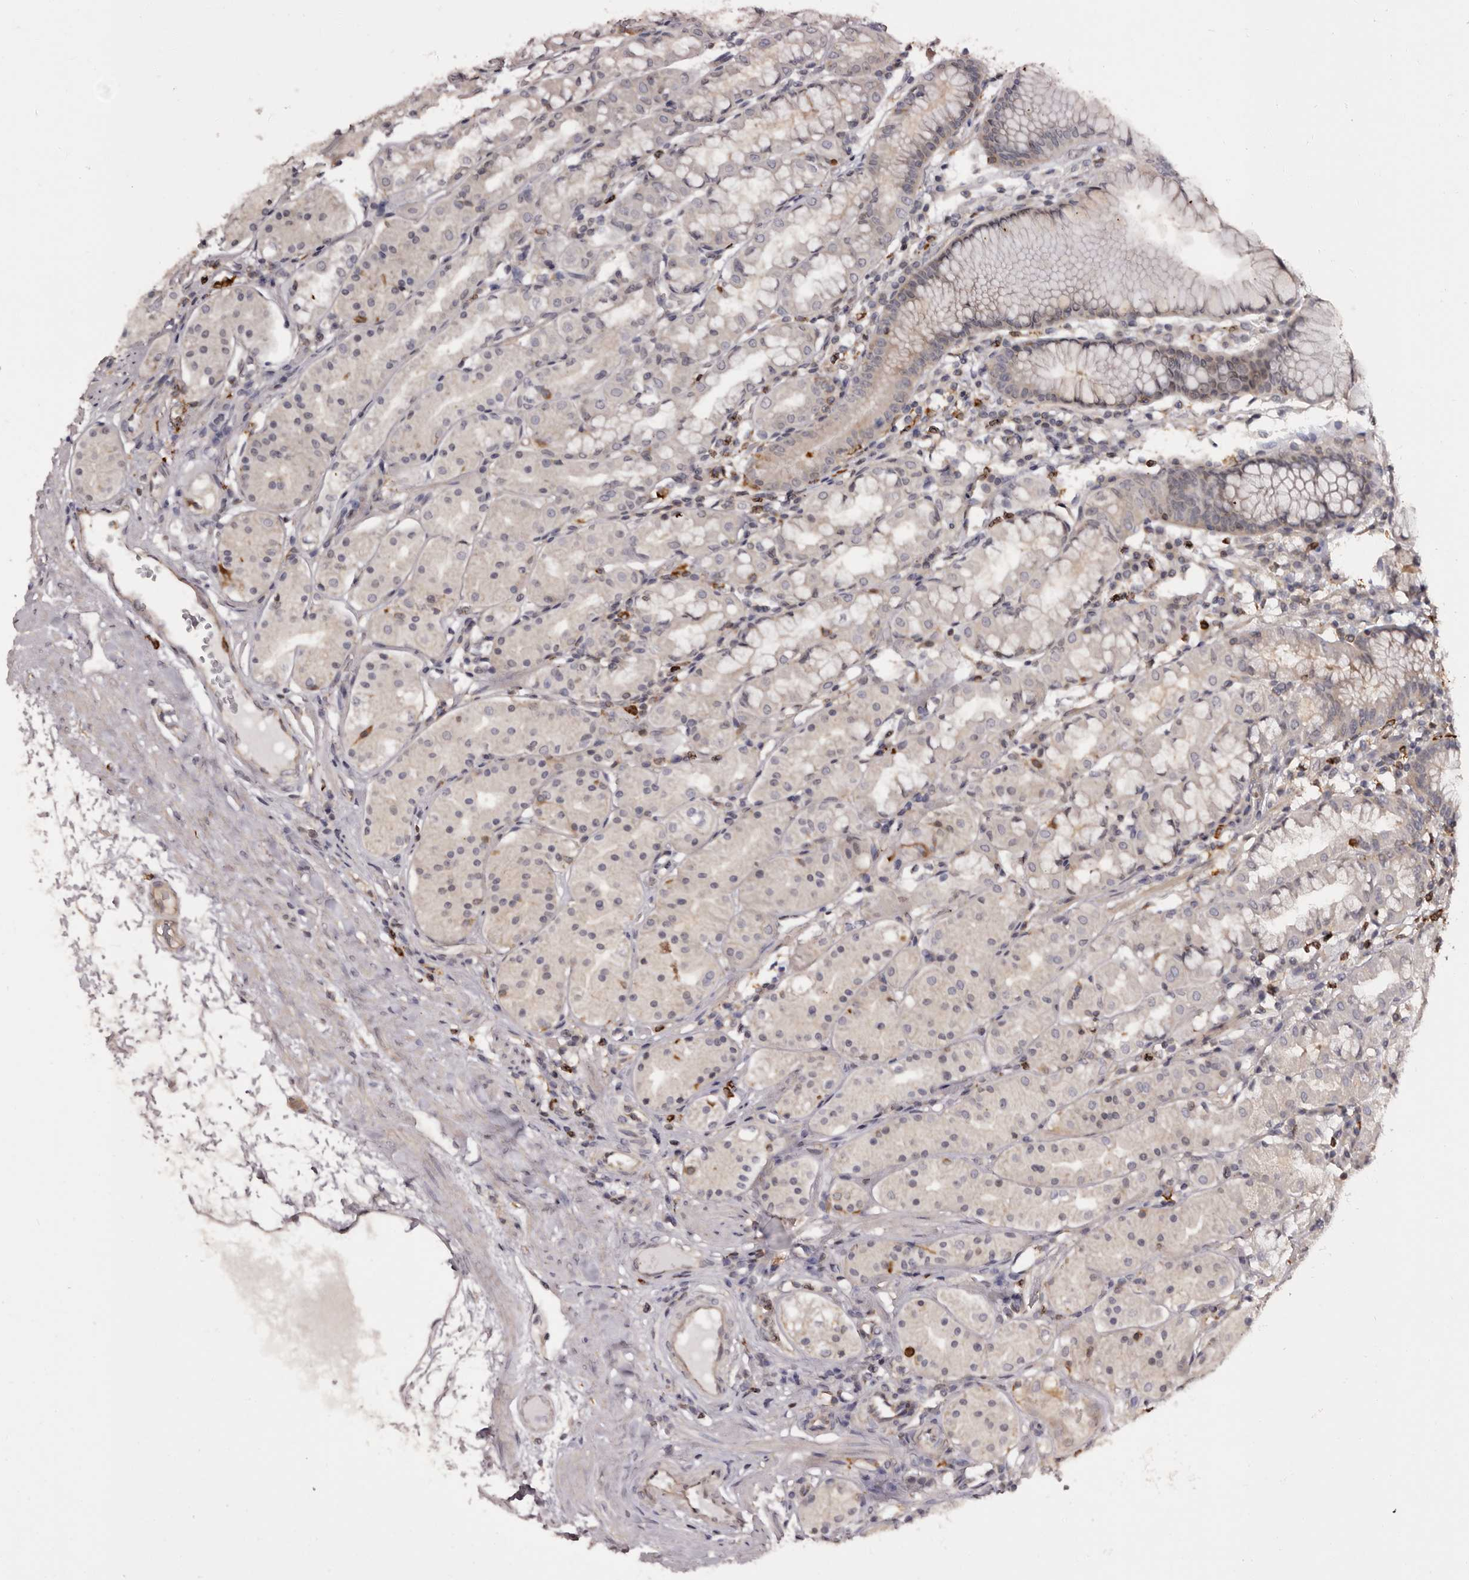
{"staining": {"intensity": "negative", "quantity": "none", "location": "none"}, "tissue": "stomach", "cell_type": "Glandular cells", "image_type": "normal", "snomed": [{"axis": "morphology", "description": "Normal tissue, NOS"}, {"axis": "topography", "description": "Stomach, lower"}], "caption": "A histopathology image of stomach stained for a protein reveals no brown staining in glandular cells. Brightfield microscopy of IHC stained with DAB (3,3'-diaminobenzidine) (brown) and hematoxylin (blue), captured at high magnification.", "gene": "TNNI1", "patient": {"sex": "female", "age": 56}}